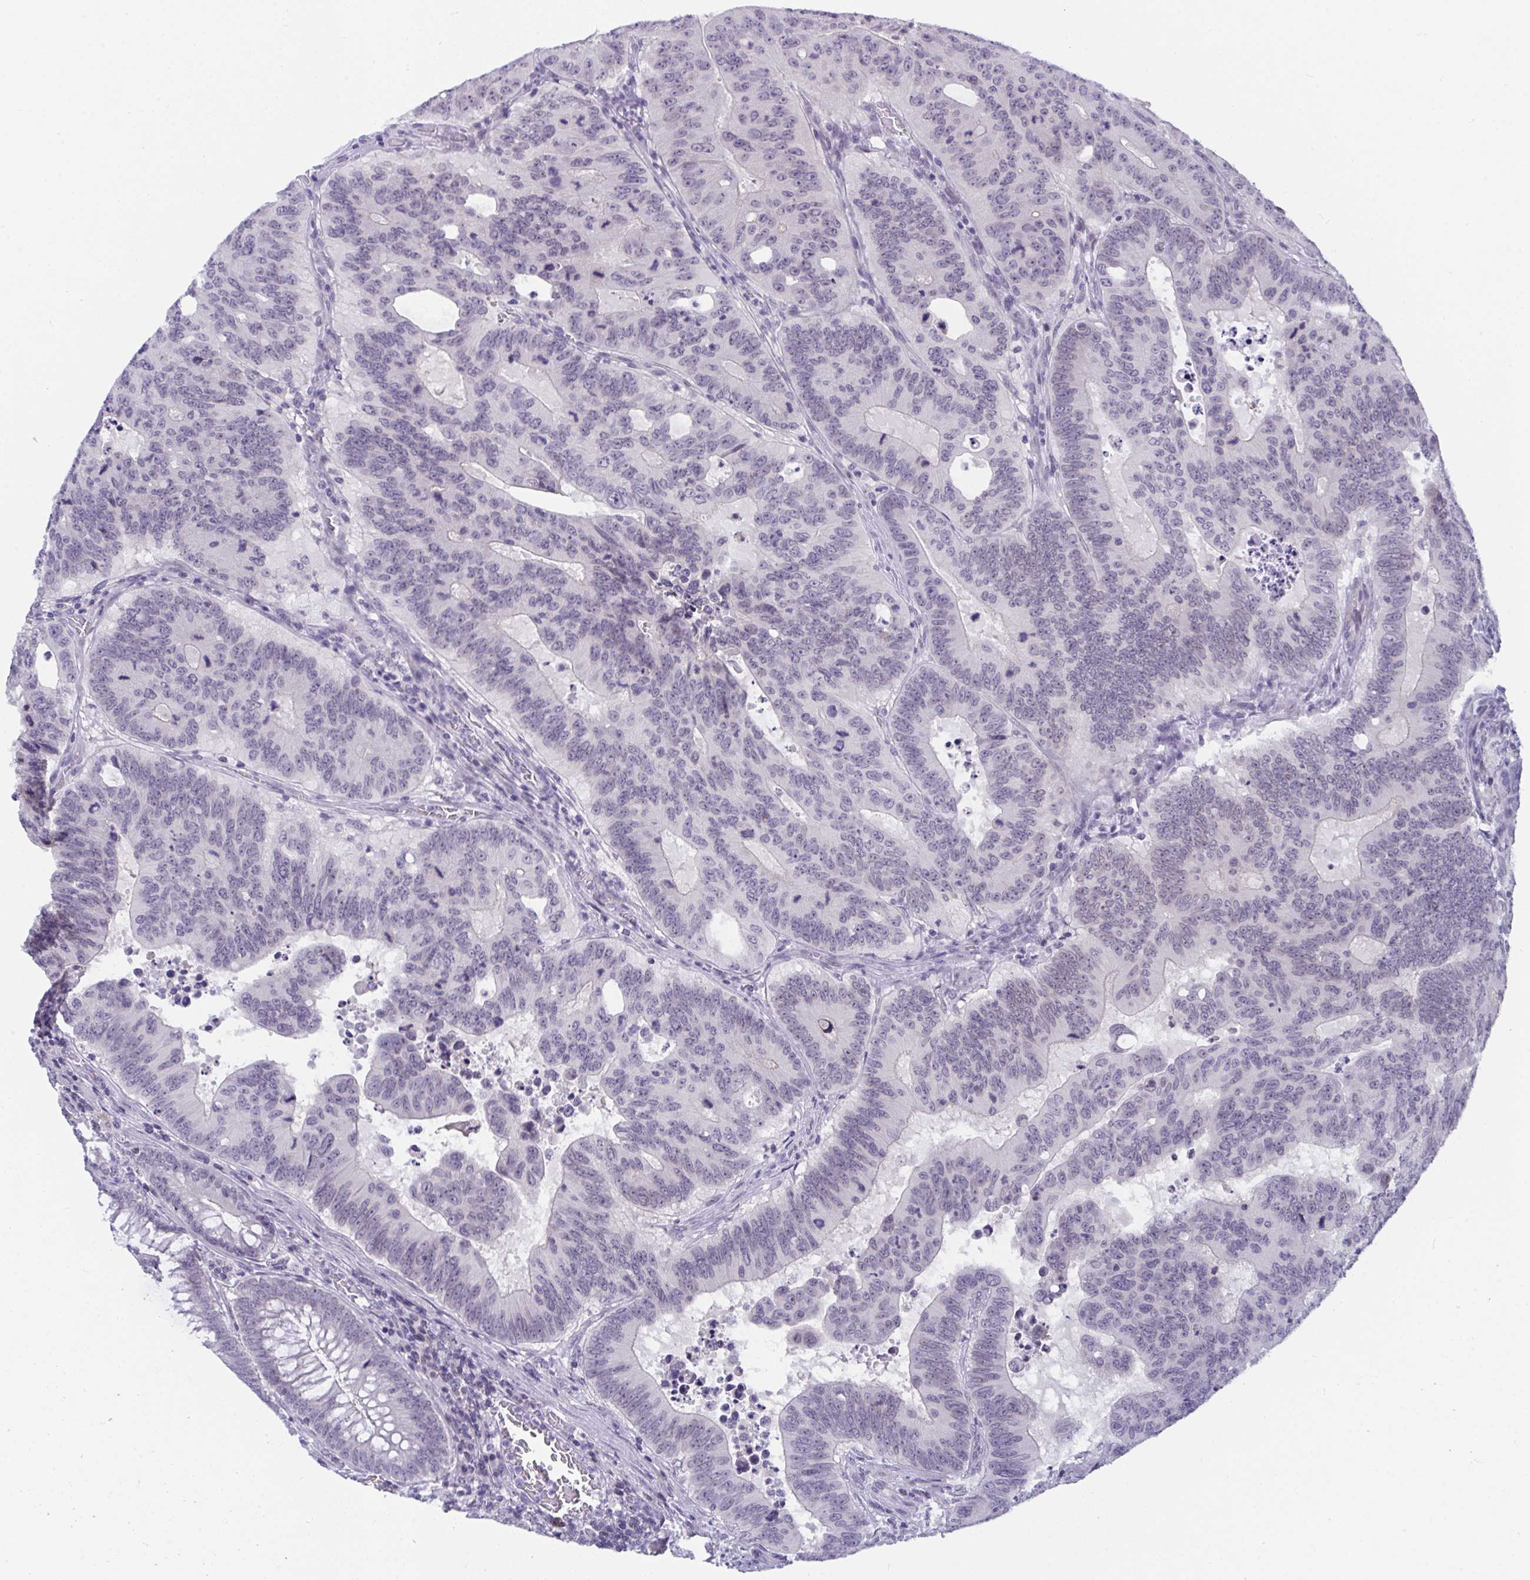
{"staining": {"intensity": "weak", "quantity": "25%-75%", "location": "nuclear"}, "tissue": "colorectal cancer", "cell_type": "Tumor cells", "image_type": "cancer", "snomed": [{"axis": "morphology", "description": "Adenocarcinoma, NOS"}, {"axis": "topography", "description": "Colon"}], "caption": "Weak nuclear staining for a protein is identified in about 25%-75% of tumor cells of colorectal cancer (adenocarcinoma) using immunohistochemistry (IHC).", "gene": "BMAL2", "patient": {"sex": "male", "age": 62}}